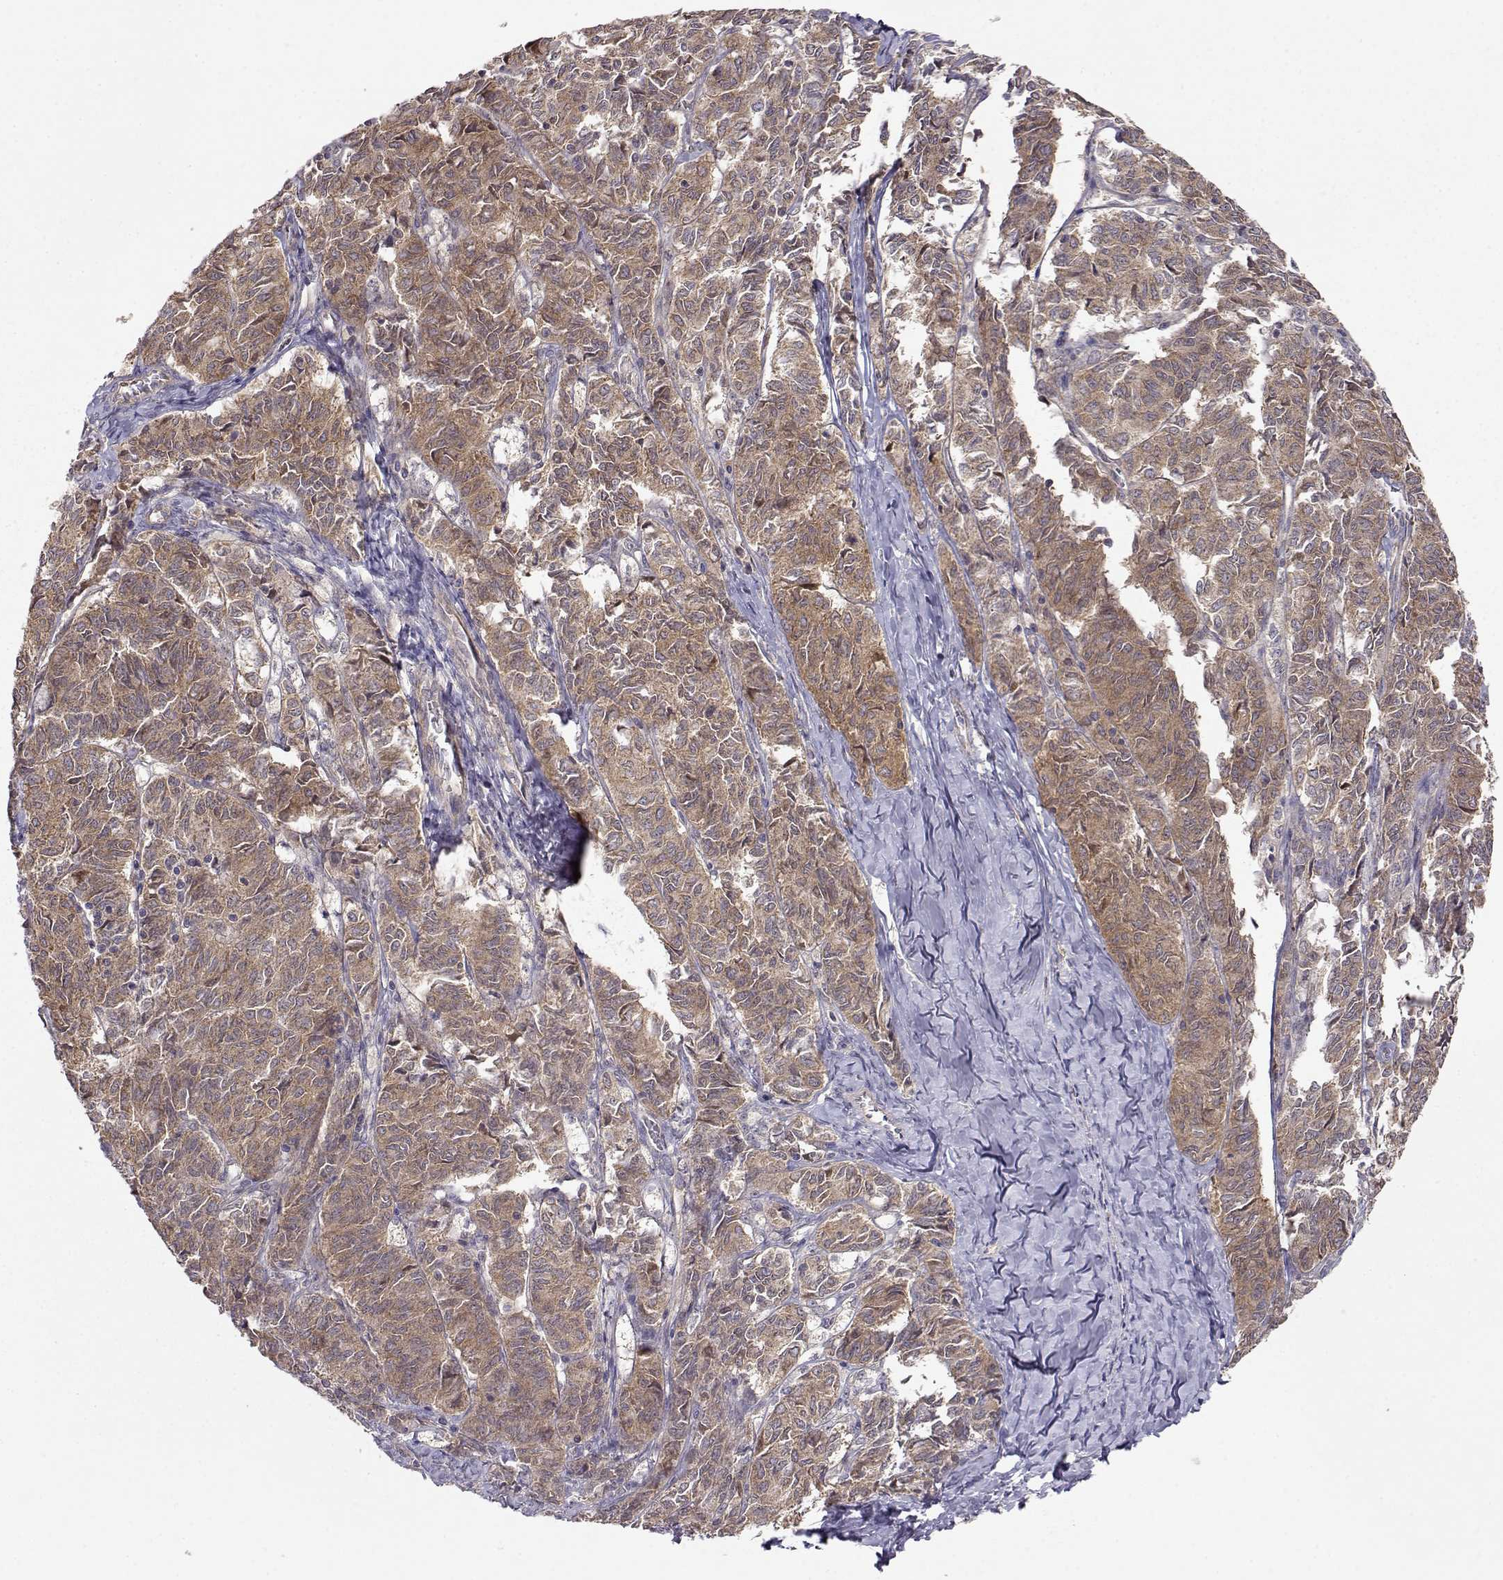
{"staining": {"intensity": "moderate", "quantity": ">75%", "location": "cytoplasmic/membranous"}, "tissue": "ovarian cancer", "cell_type": "Tumor cells", "image_type": "cancer", "snomed": [{"axis": "morphology", "description": "Carcinoma, endometroid"}, {"axis": "topography", "description": "Ovary"}], "caption": "IHC image of ovarian cancer (endometroid carcinoma) stained for a protein (brown), which exhibits medium levels of moderate cytoplasmic/membranous staining in approximately >75% of tumor cells.", "gene": "PAIP1", "patient": {"sex": "female", "age": 80}}